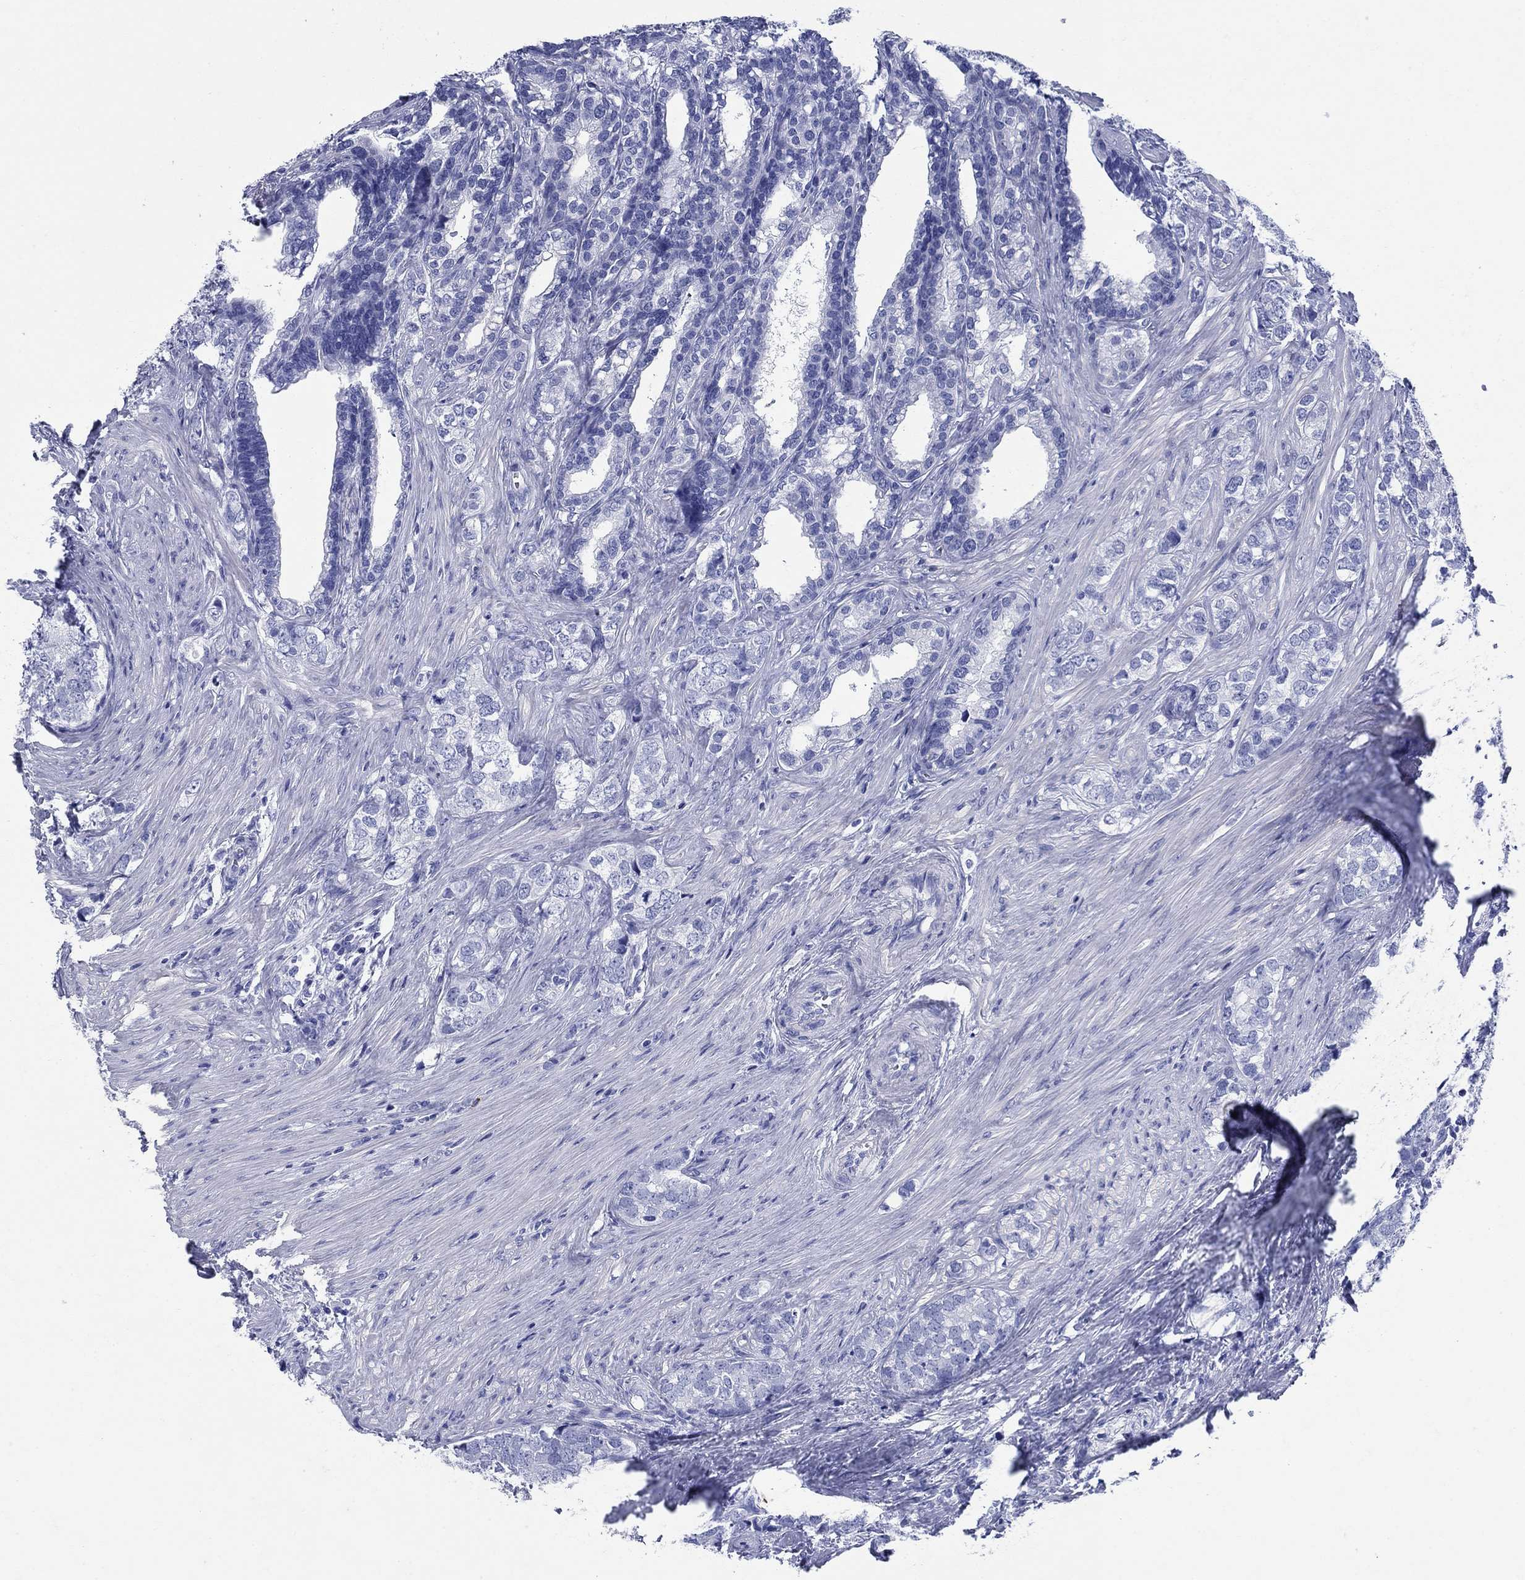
{"staining": {"intensity": "negative", "quantity": "none", "location": "none"}, "tissue": "prostate cancer", "cell_type": "Tumor cells", "image_type": "cancer", "snomed": [{"axis": "morphology", "description": "Adenocarcinoma, NOS"}, {"axis": "topography", "description": "Prostate and seminal vesicle, NOS"}], "caption": "This is an immunohistochemistry (IHC) micrograph of human prostate cancer. There is no staining in tumor cells.", "gene": "AZU1", "patient": {"sex": "male", "age": 63}}